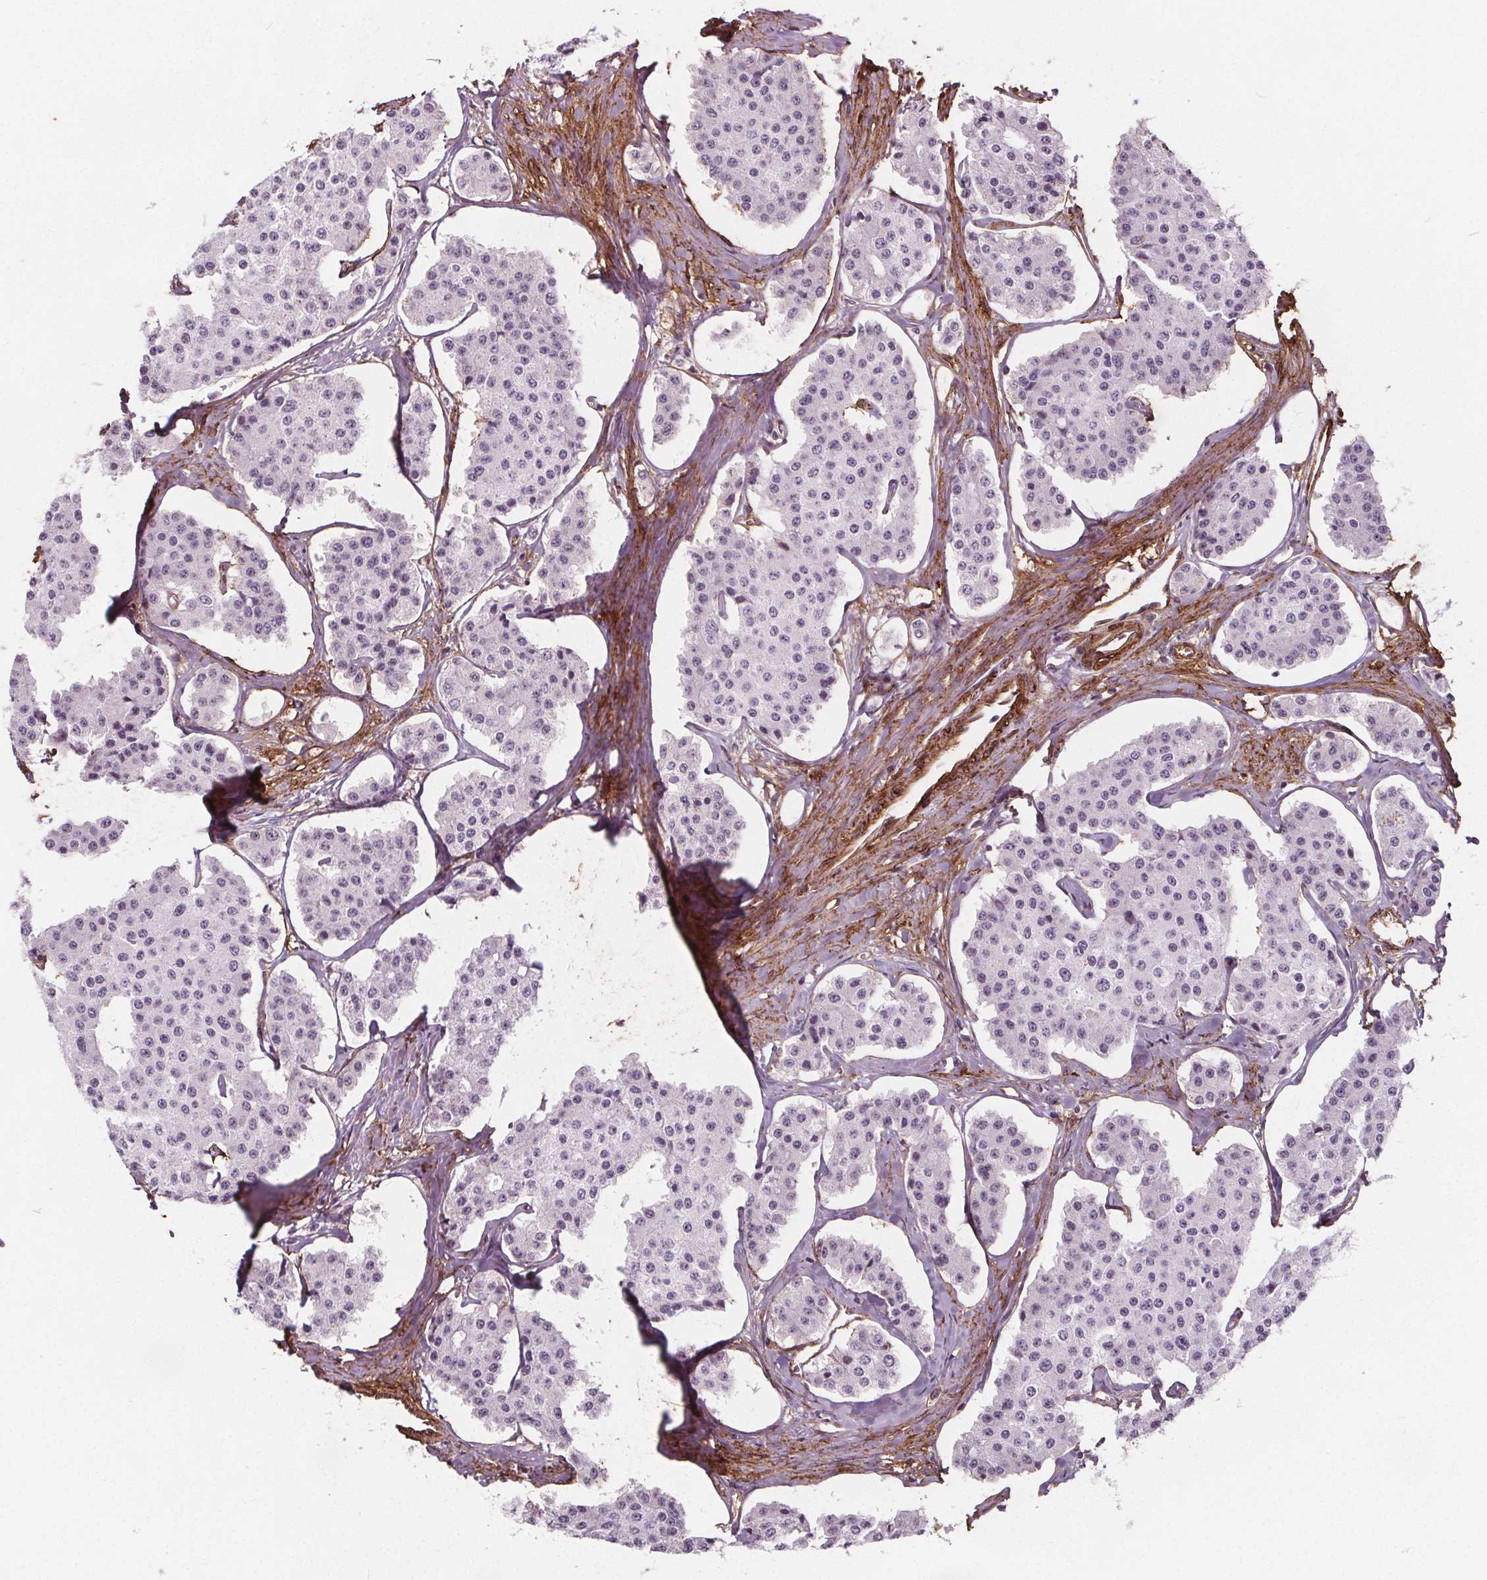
{"staining": {"intensity": "negative", "quantity": "none", "location": "none"}, "tissue": "carcinoid", "cell_type": "Tumor cells", "image_type": "cancer", "snomed": [{"axis": "morphology", "description": "Carcinoid, malignant, NOS"}, {"axis": "topography", "description": "Small intestine"}], "caption": "Immunohistochemical staining of human carcinoid exhibits no significant positivity in tumor cells.", "gene": "HAS1", "patient": {"sex": "female", "age": 65}}